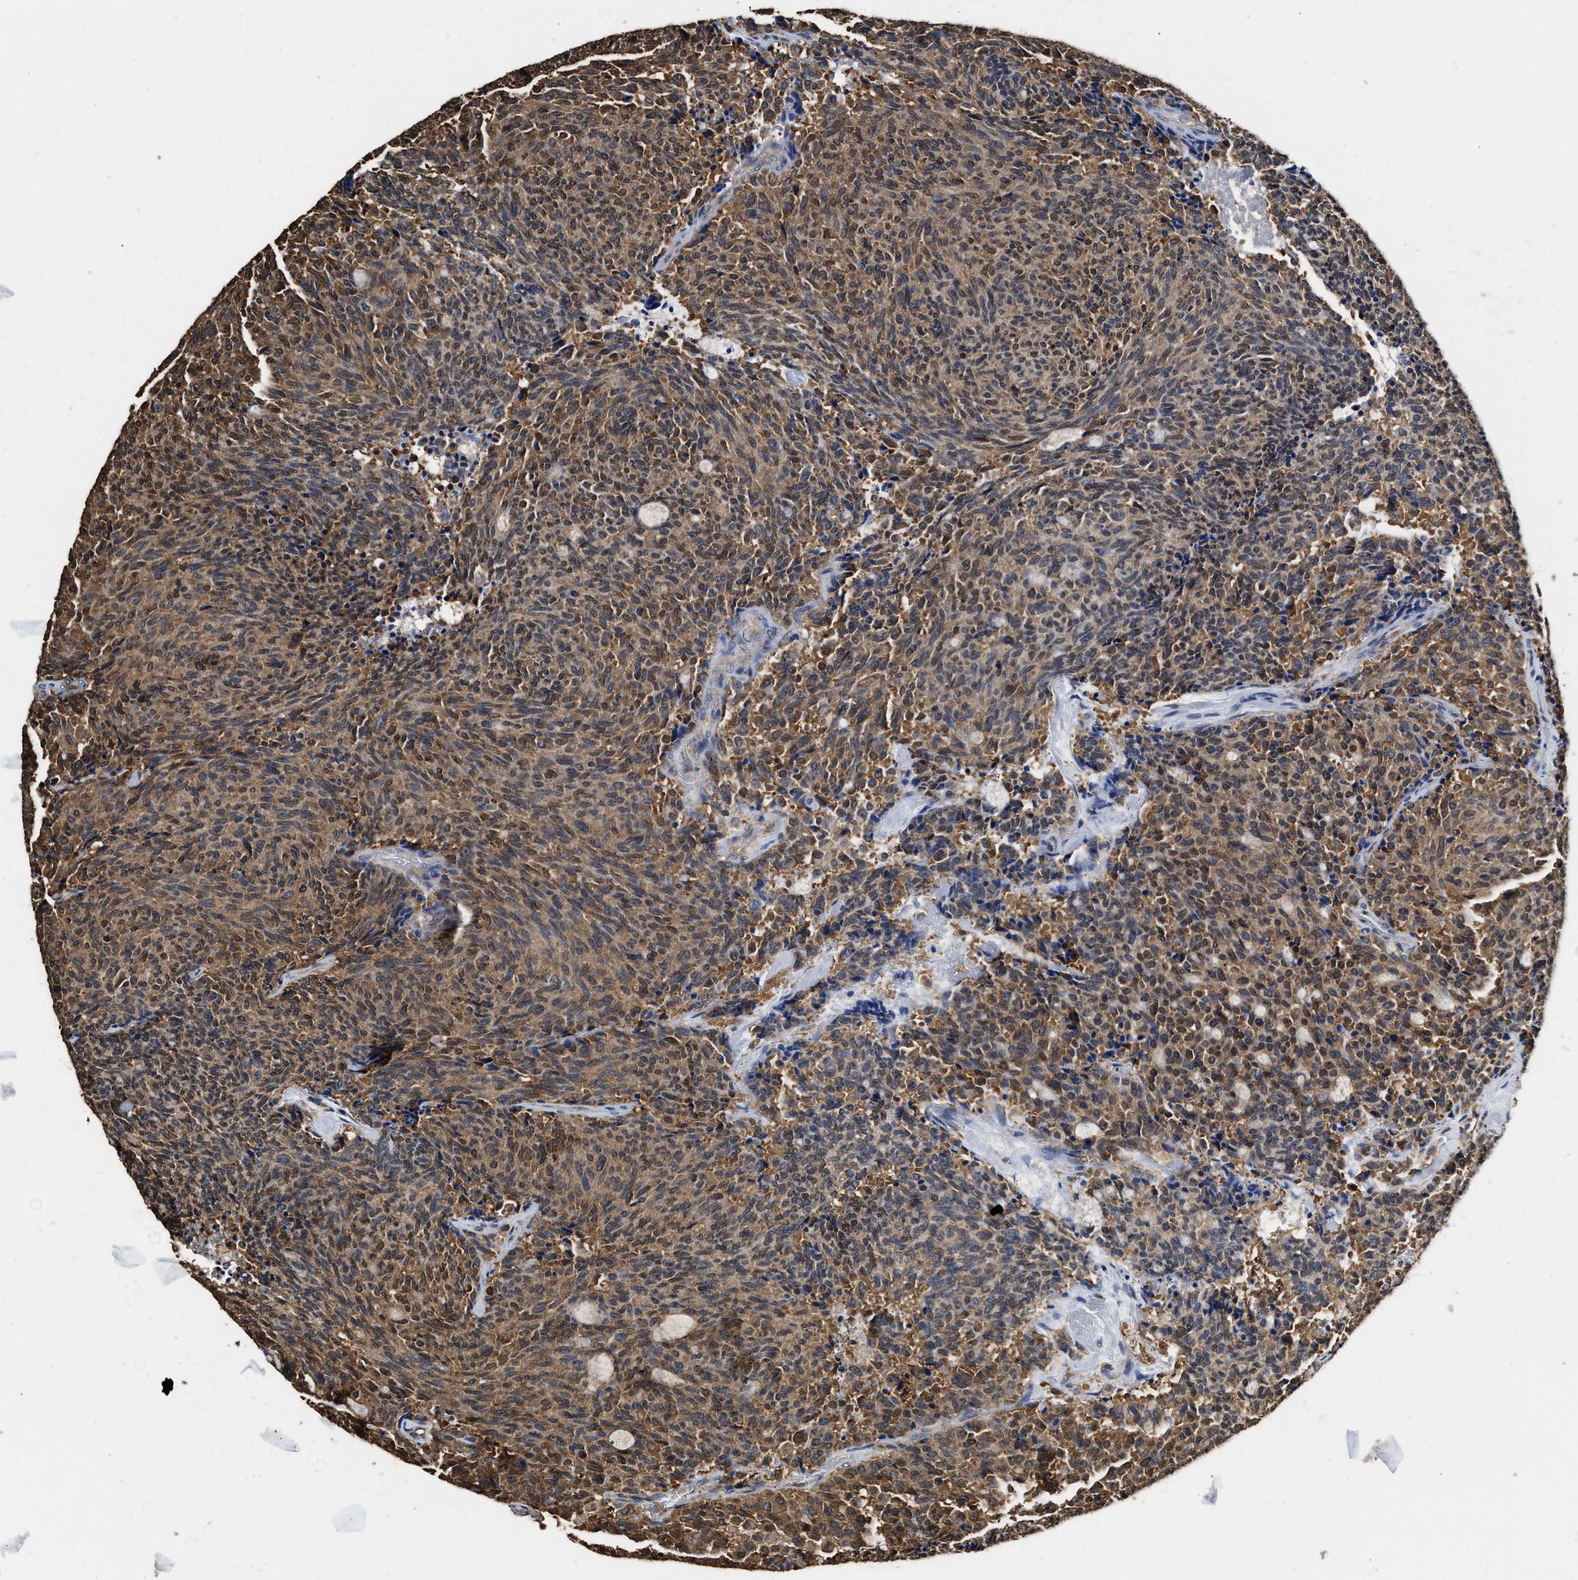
{"staining": {"intensity": "weak", "quantity": ">75%", "location": "cytoplasmic/membranous,nuclear"}, "tissue": "carcinoid", "cell_type": "Tumor cells", "image_type": "cancer", "snomed": [{"axis": "morphology", "description": "Carcinoid, malignant, NOS"}, {"axis": "topography", "description": "Pancreas"}], "caption": "Carcinoid (malignant) tissue exhibits weak cytoplasmic/membranous and nuclear expression in approximately >75% of tumor cells, visualized by immunohistochemistry.", "gene": "YWHAE", "patient": {"sex": "female", "age": 54}}